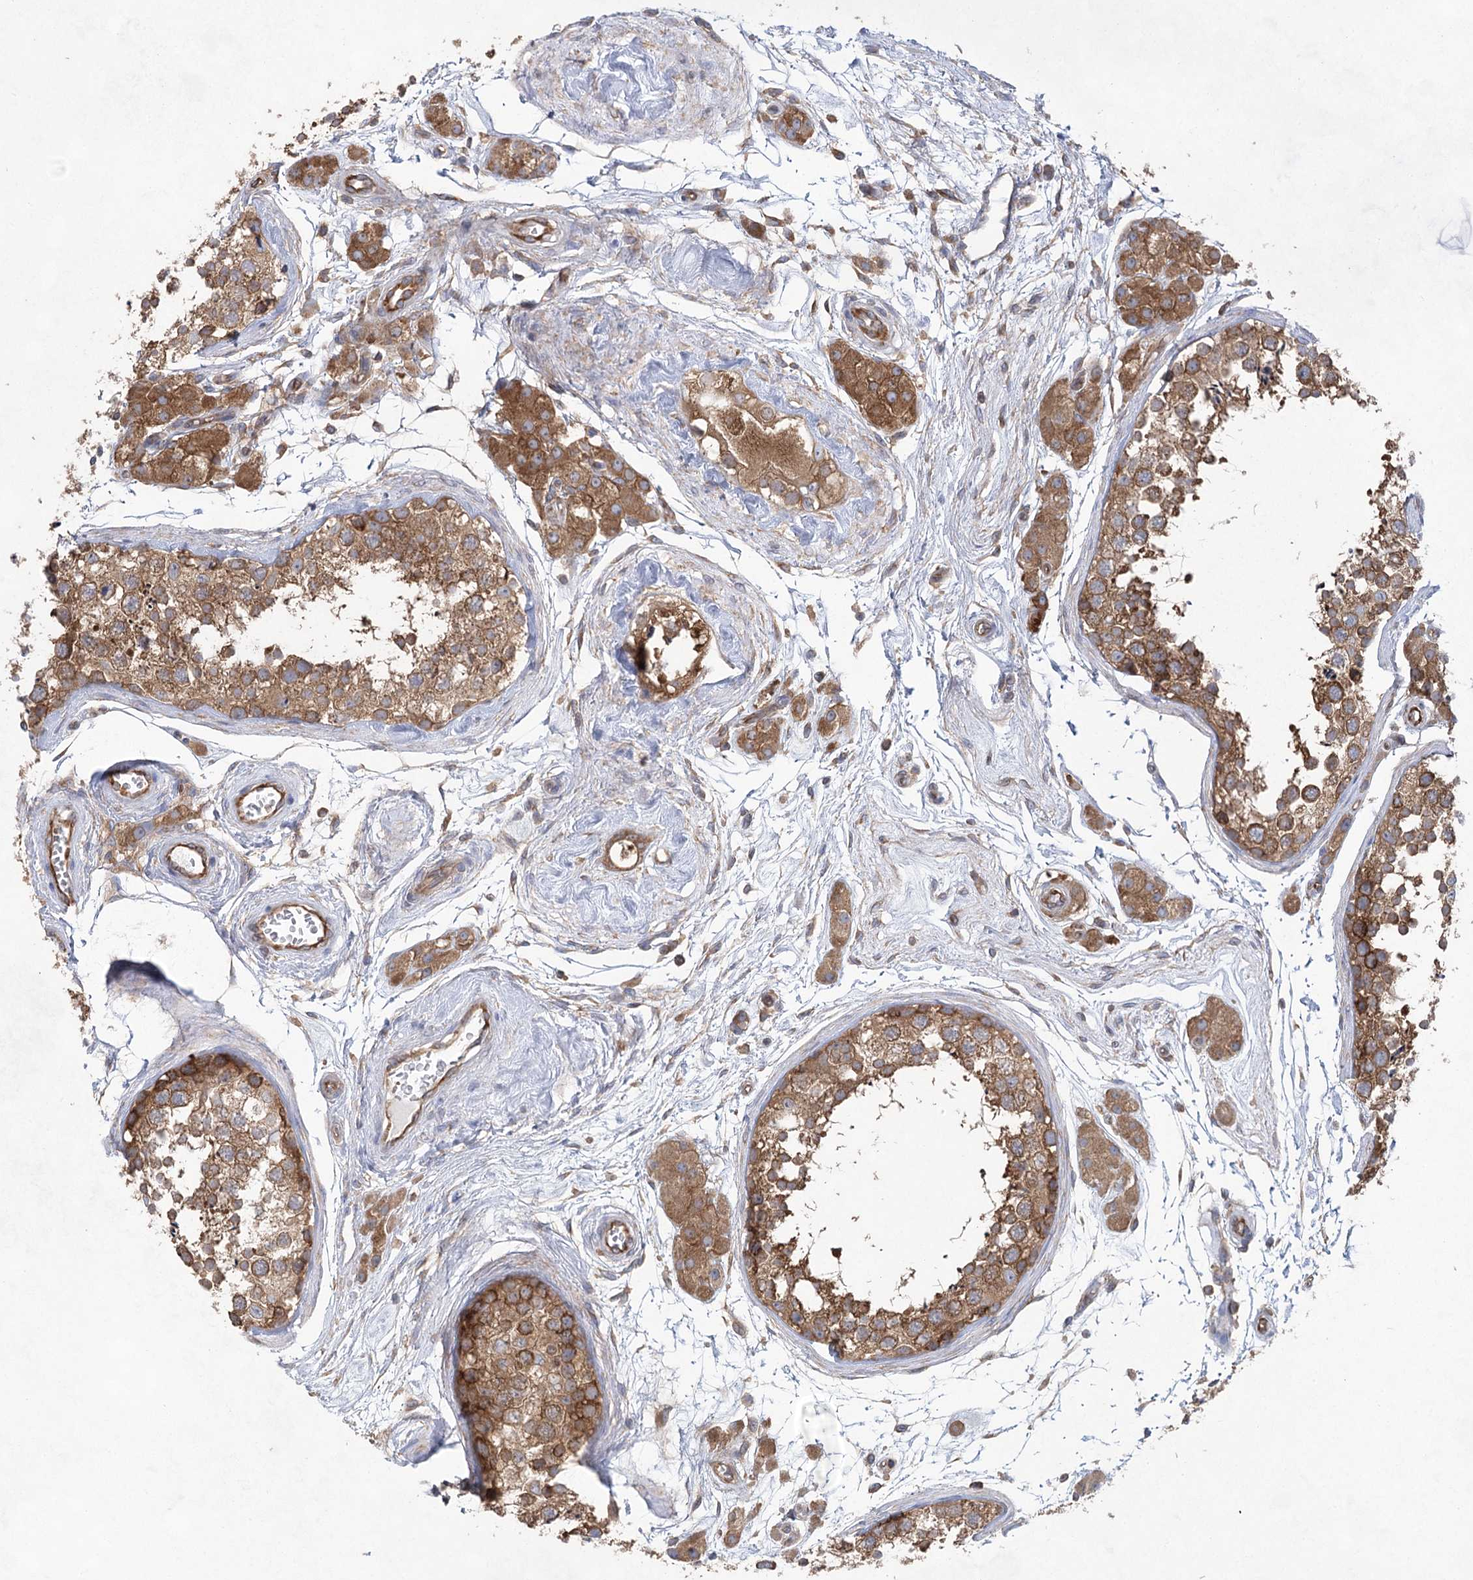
{"staining": {"intensity": "strong", "quantity": ">75%", "location": "cytoplasmic/membranous"}, "tissue": "testis", "cell_type": "Cells in seminiferous ducts", "image_type": "normal", "snomed": [{"axis": "morphology", "description": "Normal tissue, NOS"}, {"axis": "topography", "description": "Testis"}], "caption": "A brown stain shows strong cytoplasmic/membranous positivity of a protein in cells in seminiferous ducts of benign human testis. The protein is stained brown, and the nuclei are stained in blue (DAB IHC with brightfield microscopy, high magnification).", "gene": "EIF3A", "patient": {"sex": "male", "age": 56}}